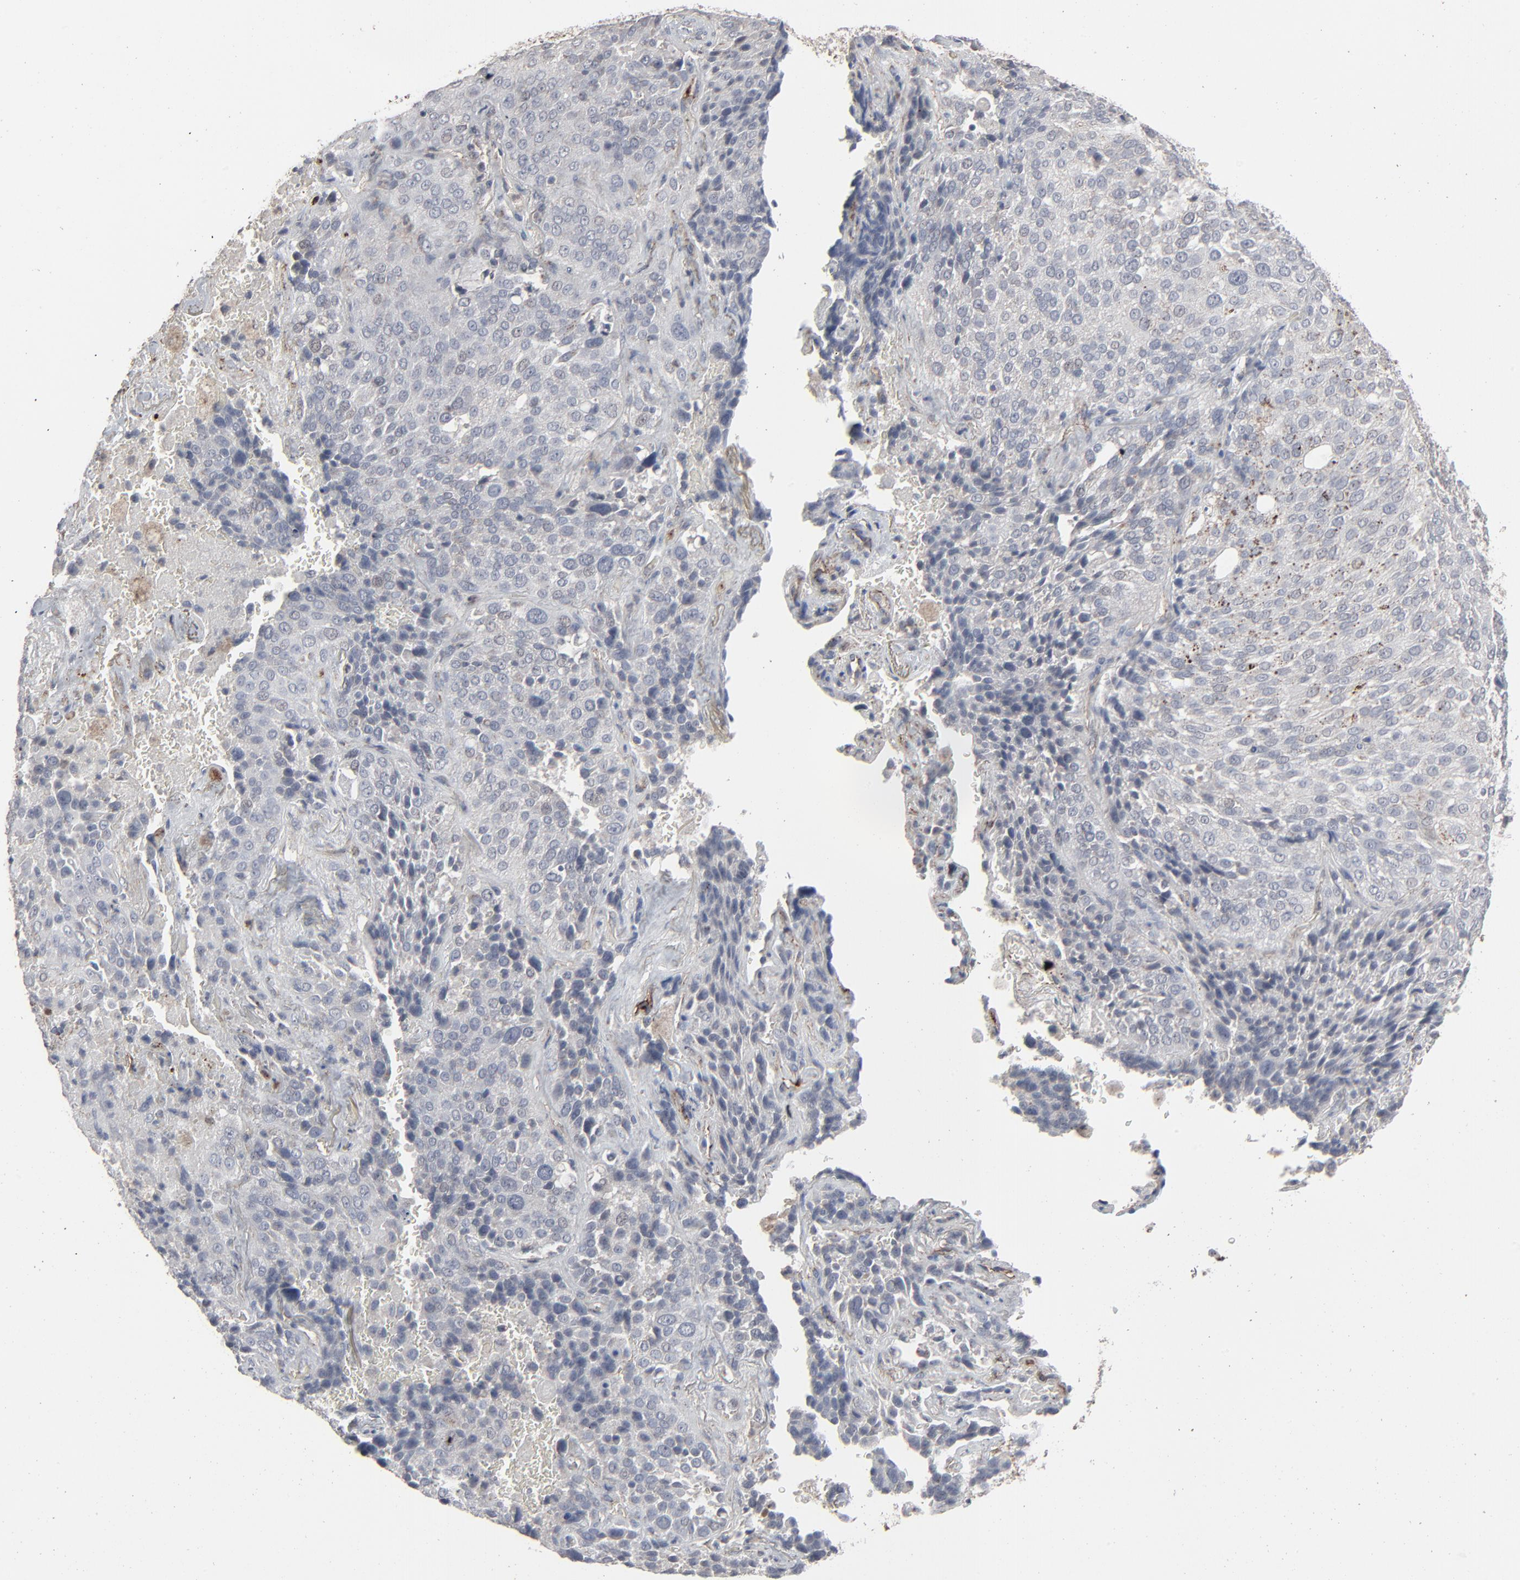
{"staining": {"intensity": "negative", "quantity": "none", "location": "none"}, "tissue": "lung cancer", "cell_type": "Tumor cells", "image_type": "cancer", "snomed": [{"axis": "morphology", "description": "Squamous cell carcinoma, NOS"}, {"axis": "topography", "description": "Lung"}], "caption": "An immunohistochemistry histopathology image of squamous cell carcinoma (lung) is shown. There is no staining in tumor cells of squamous cell carcinoma (lung). (Stains: DAB (3,3'-diaminobenzidine) IHC with hematoxylin counter stain, Microscopy: brightfield microscopy at high magnification).", "gene": "JAM3", "patient": {"sex": "male", "age": 54}}